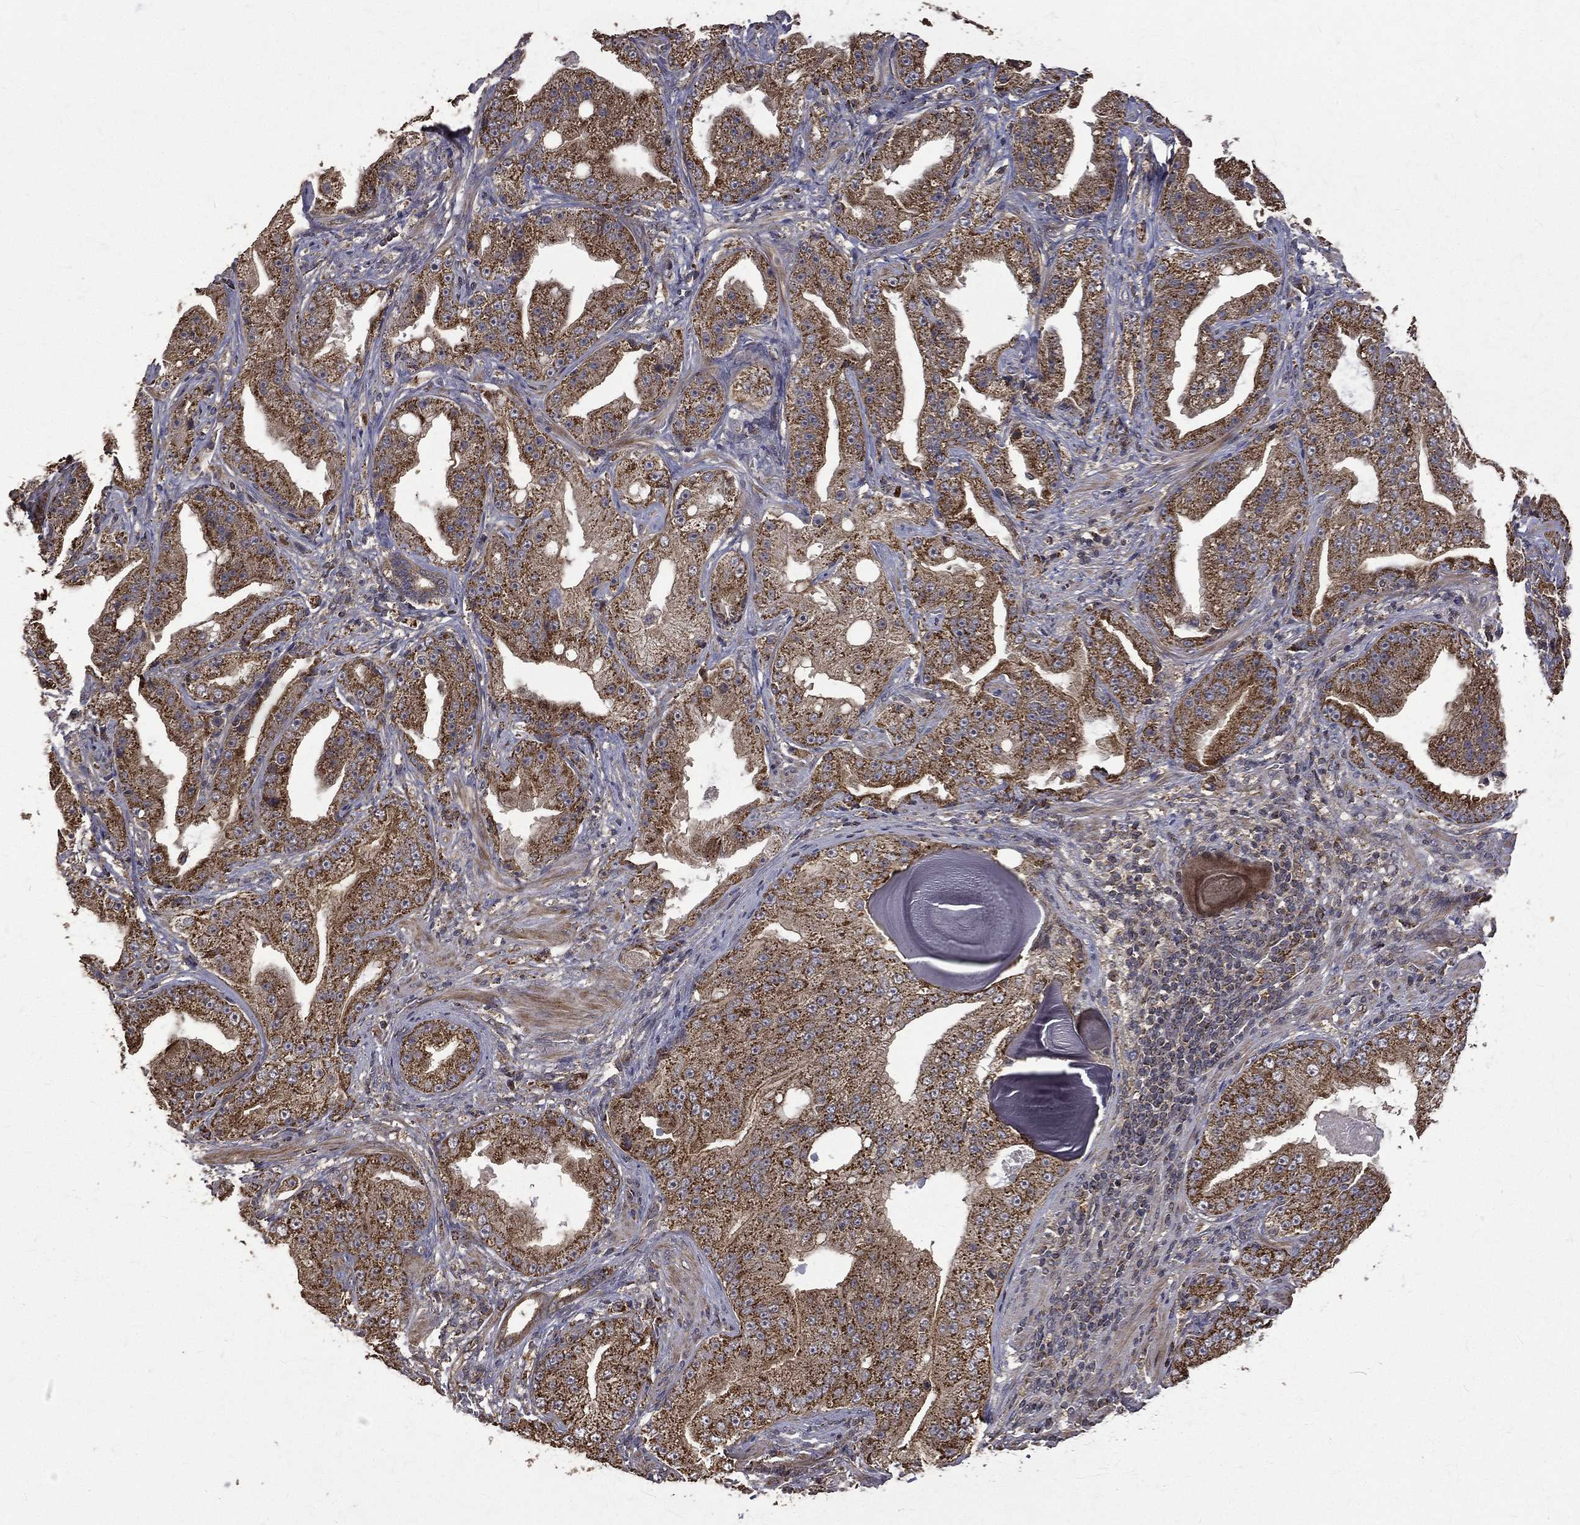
{"staining": {"intensity": "strong", "quantity": ">75%", "location": "cytoplasmic/membranous"}, "tissue": "prostate cancer", "cell_type": "Tumor cells", "image_type": "cancer", "snomed": [{"axis": "morphology", "description": "Adenocarcinoma, Low grade"}, {"axis": "topography", "description": "Prostate"}], "caption": "DAB (3,3'-diaminobenzidine) immunohistochemical staining of prostate cancer (adenocarcinoma (low-grade)) demonstrates strong cytoplasmic/membranous protein staining in about >75% of tumor cells.", "gene": "RPGR", "patient": {"sex": "male", "age": 62}}